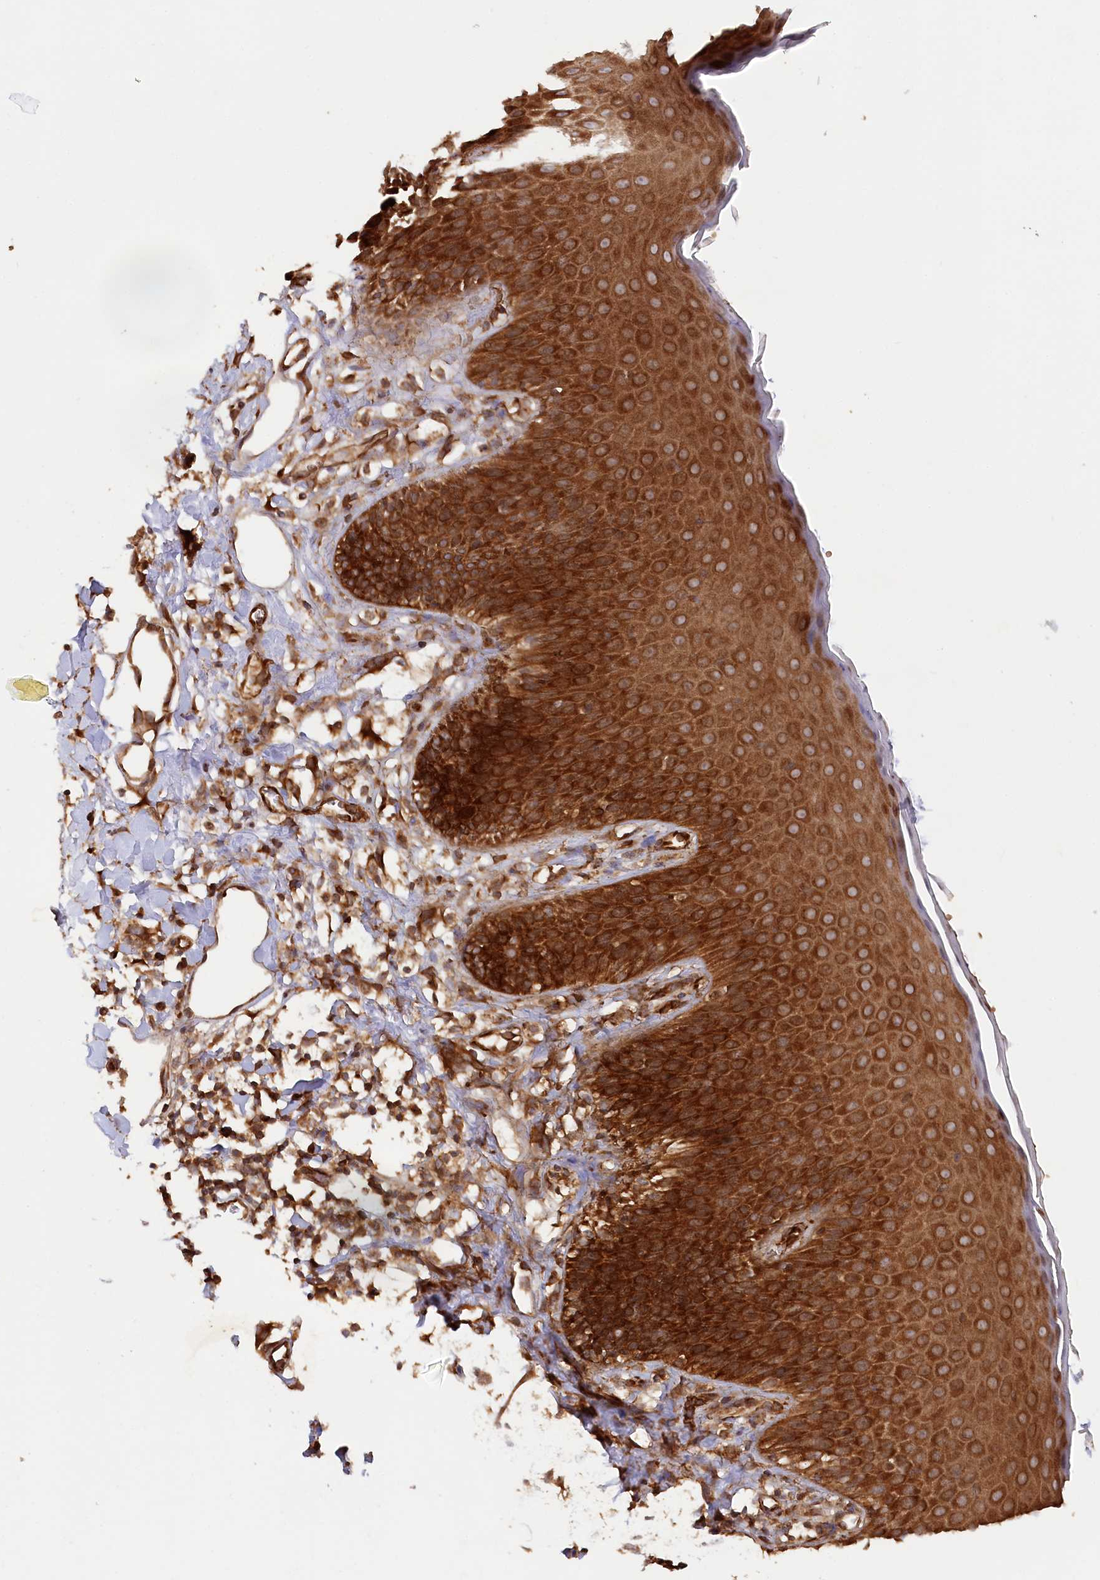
{"staining": {"intensity": "strong", "quantity": ">75%", "location": "cytoplasmic/membranous"}, "tissue": "skin", "cell_type": "Epidermal cells", "image_type": "normal", "snomed": [{"axis": "morphology", "description": "Normal tissue, NOS"}, {"axis": "topography", "description": "Vulva"}], "caption": "Brown immunohistochemical staining in benign skin displays strong cytoplasmic/membranous positivity in about >75% of epidermal cells.", "gene": "PAIP2", "patient": {"sex": "female", "age": 68}}